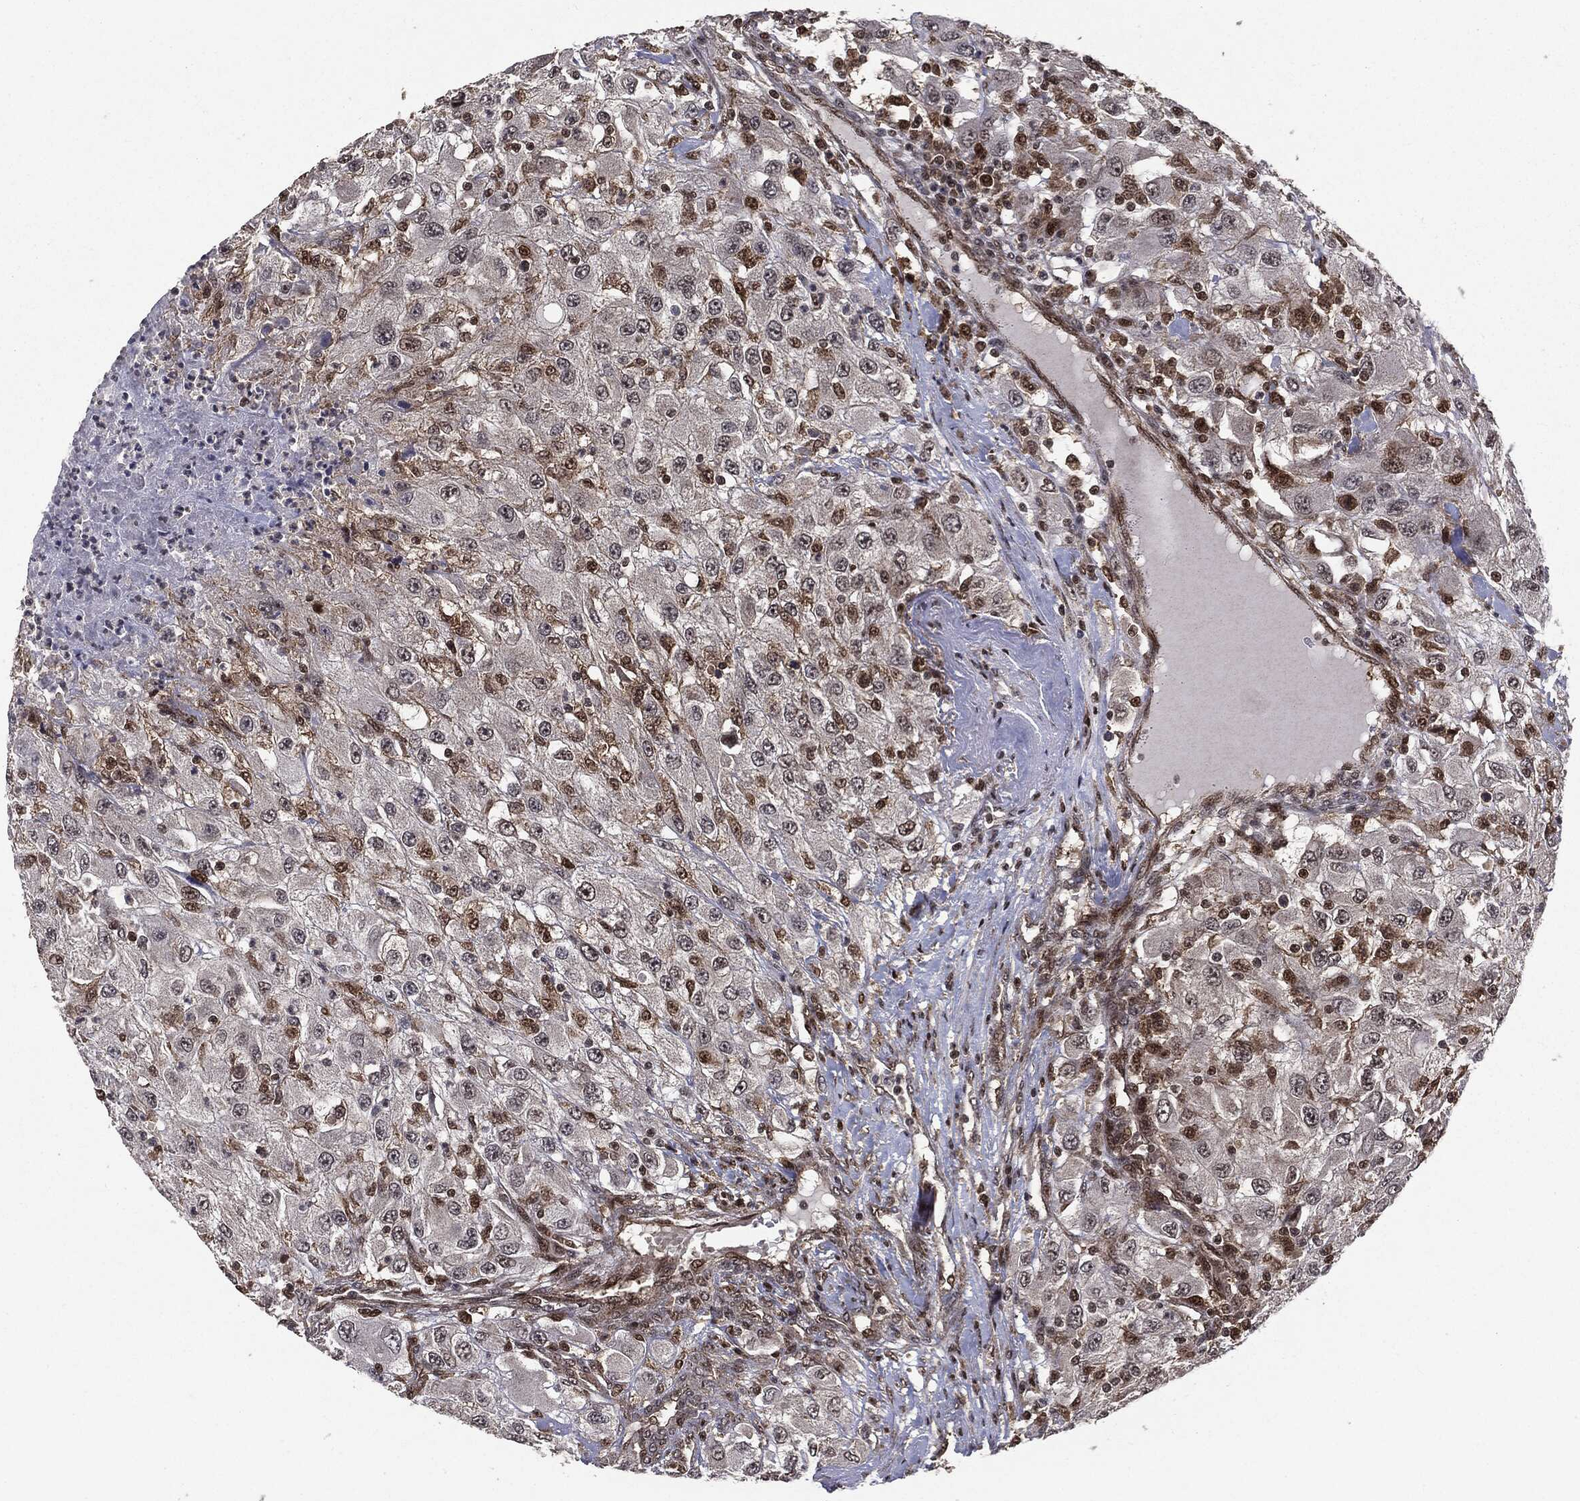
{"staining": {"intensity": "negative", "quantity": "none", "location": "none"}, "tissue": "renal cancer", "cell_type": "Tumor cells", "image_type": "cancer", "snomed": [{"axis": "morphology", "description": "Adenocarcinoma, NOS"}, {"axis": "topography", "description": "Kidney"}], "caption": "Protein analysis of renal cancer reveals no significant positivity in tumor cells. (DAB IHC with hematoxylin counter stain).", "gene": "PTPA", "patient": {"sex": "female", "age": 67}}